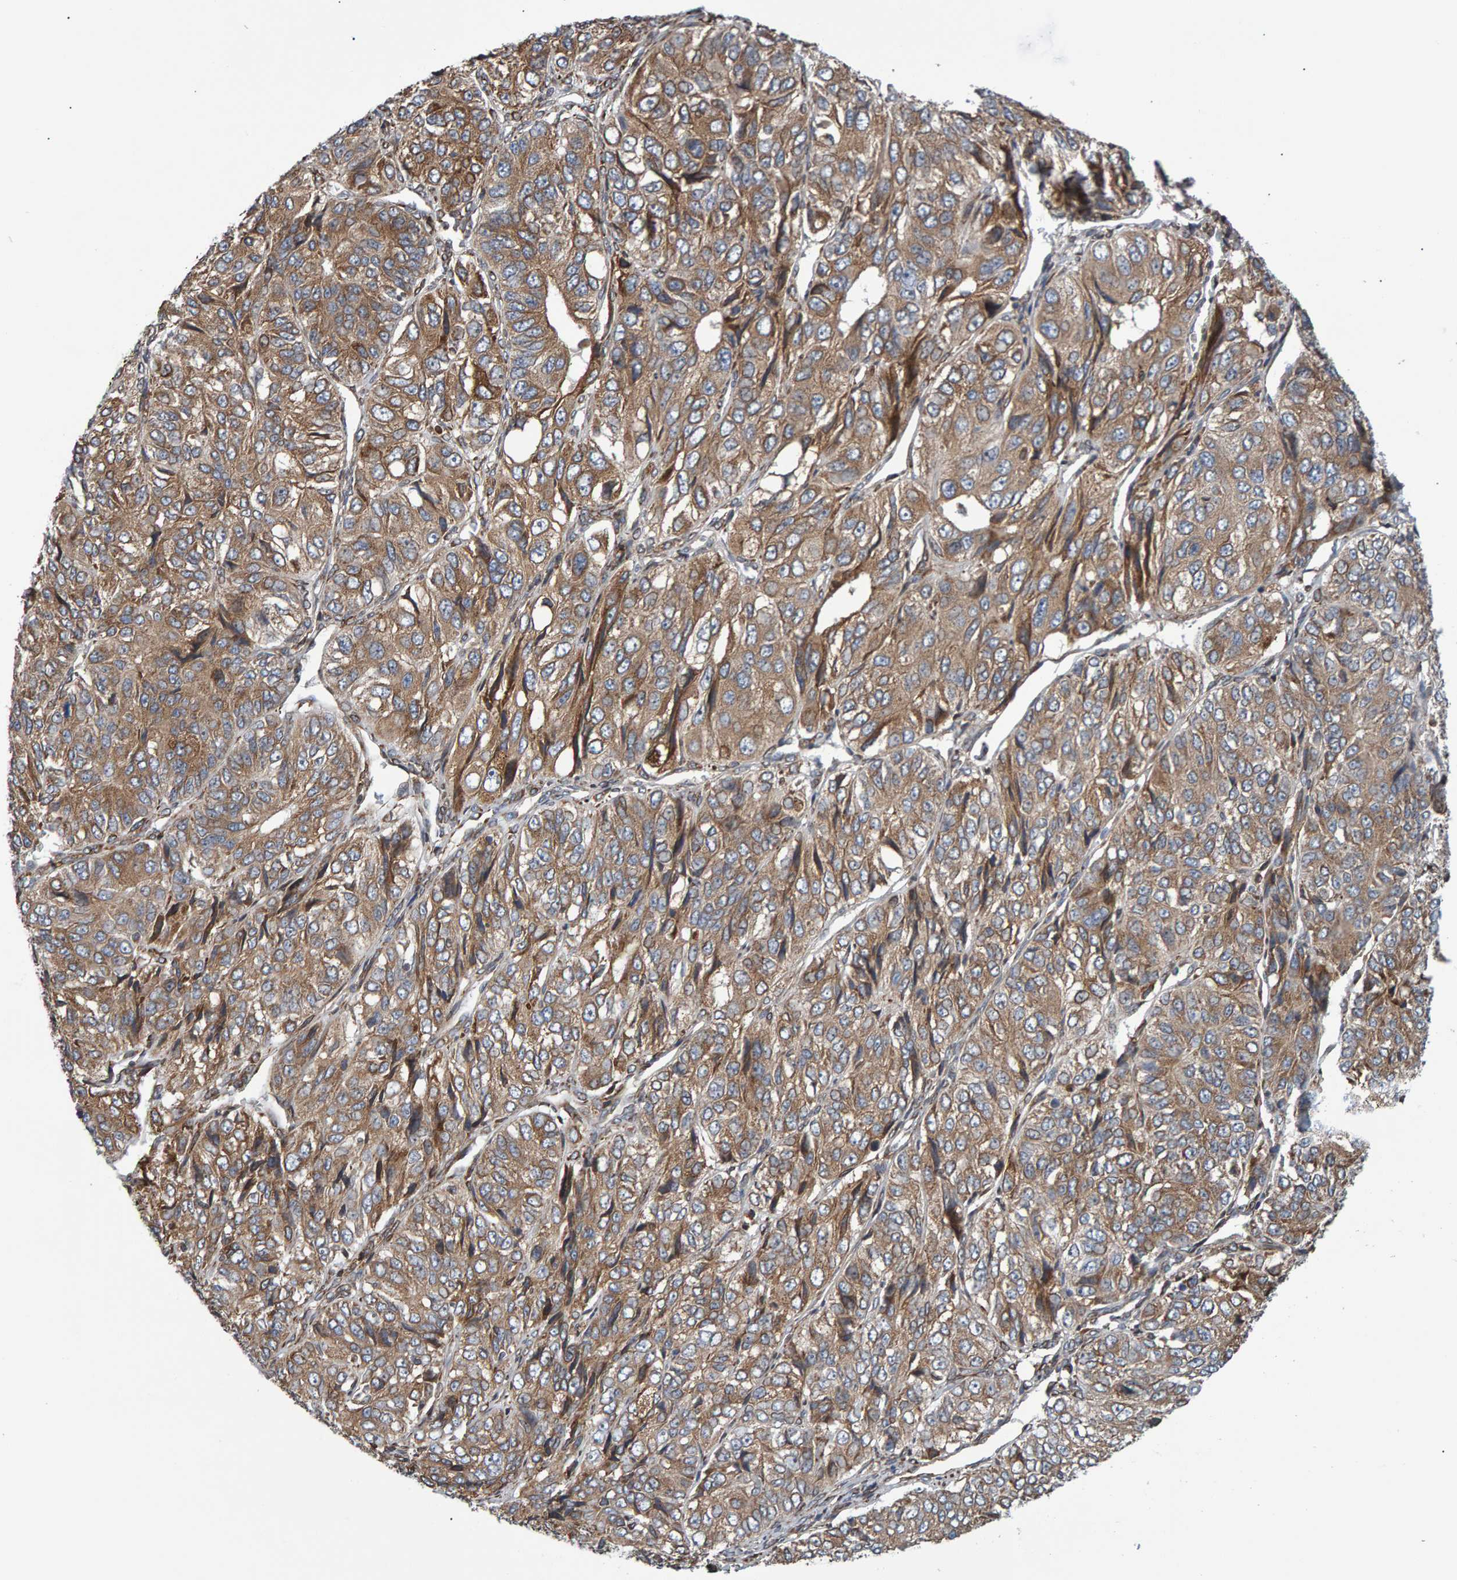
{"staining": {"intensity": "moderate", "quantity": ">75%", "location": "cytoplasmic/membranous"}, "tissue": "ovarian cancer", "cell_type": "Tumor cells", "image_type": "cancer", "snomed": [{"axis": "morphology", "description": "Carcinoma, endometroid"}, {"axis": "topography", "description": "Ovary"}], "caption": "Protein expression analysis of ovarian cancer shows moderate cytoplasmic/membranous positivity in about >75% of tumor cells. The protein is shown in brown color, while the nuclei are stained blue.", "gene": "FAM117A", "patient": {"sex": "female", "age": 51}}